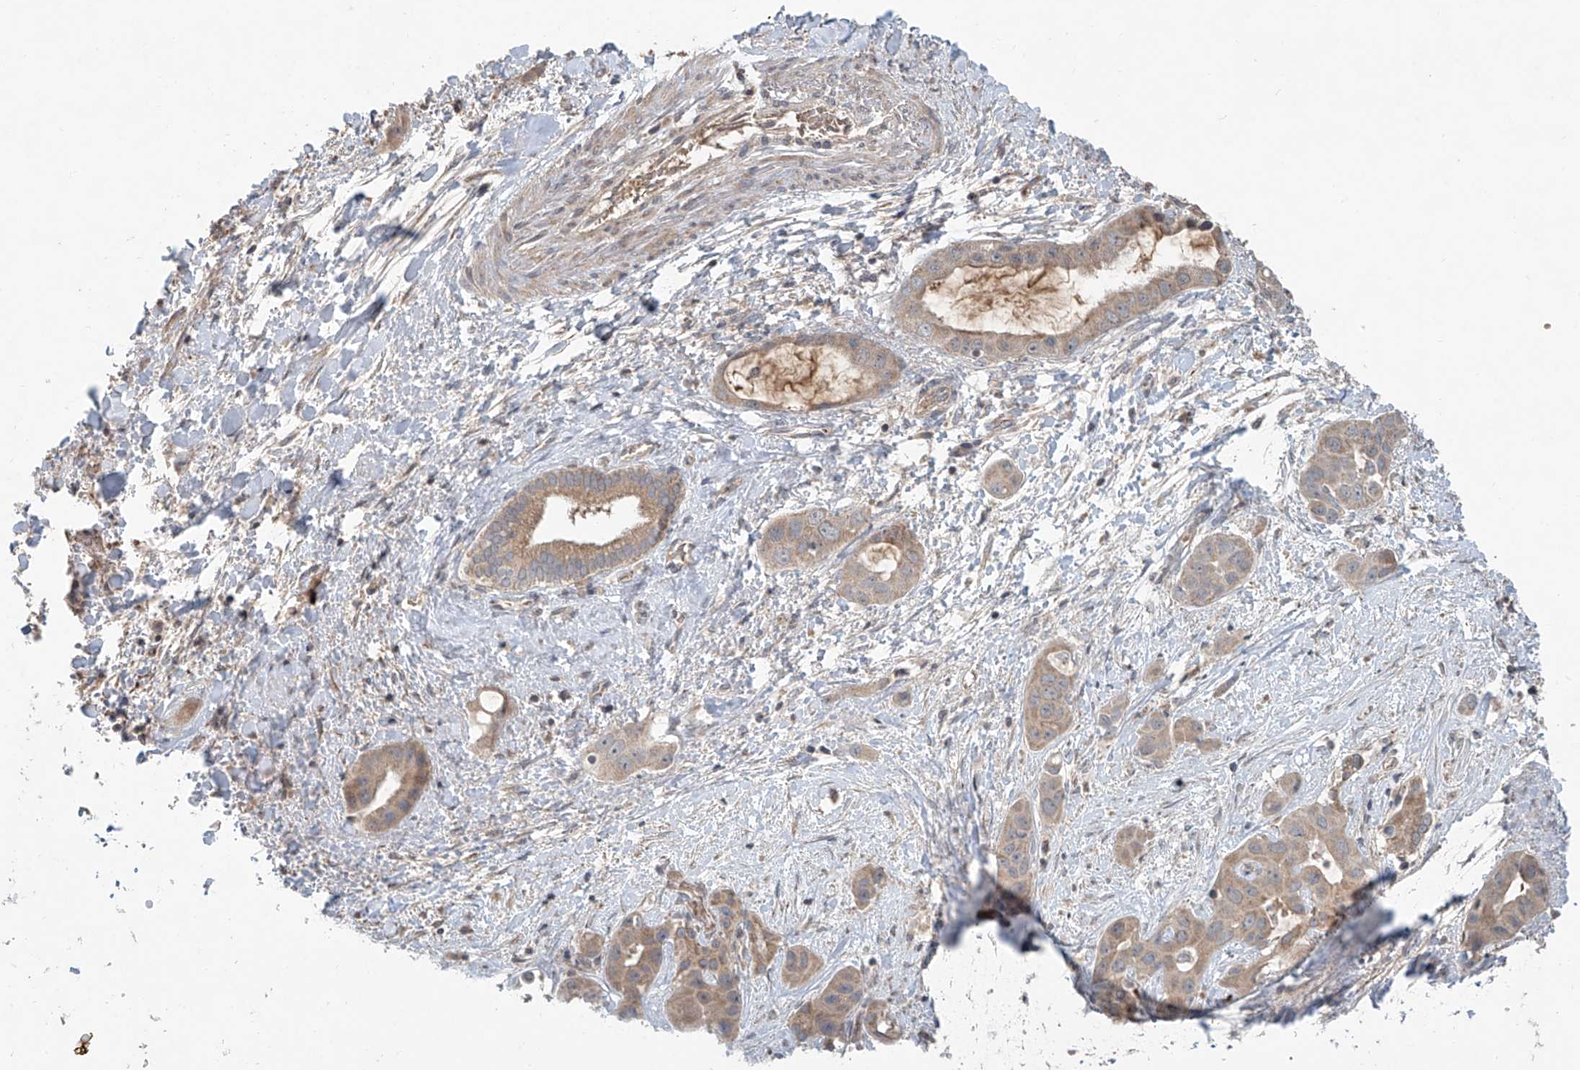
{"staining": {"intensity": "weak", "quantity": ">75%", "location": "cytoplasmic/membranous"}, "tissue": "liver cancer", "cell_type": "Tumor cells", "image_type": "cancer", "snomed": [{"axis": "morphology", "description": "Cholangiocarcinoma"}, {"axis": "topography", "description": "Liver"}], "caption": "Immunohistochemical staining of liver cancer (cholangiocarcinoma) demonstrates weak cytoplasmic/membranous protein staining in approximately >75% of tumor cells.", "gene": "ADAM23", "patient": {"sex": "female", "age": 52}}